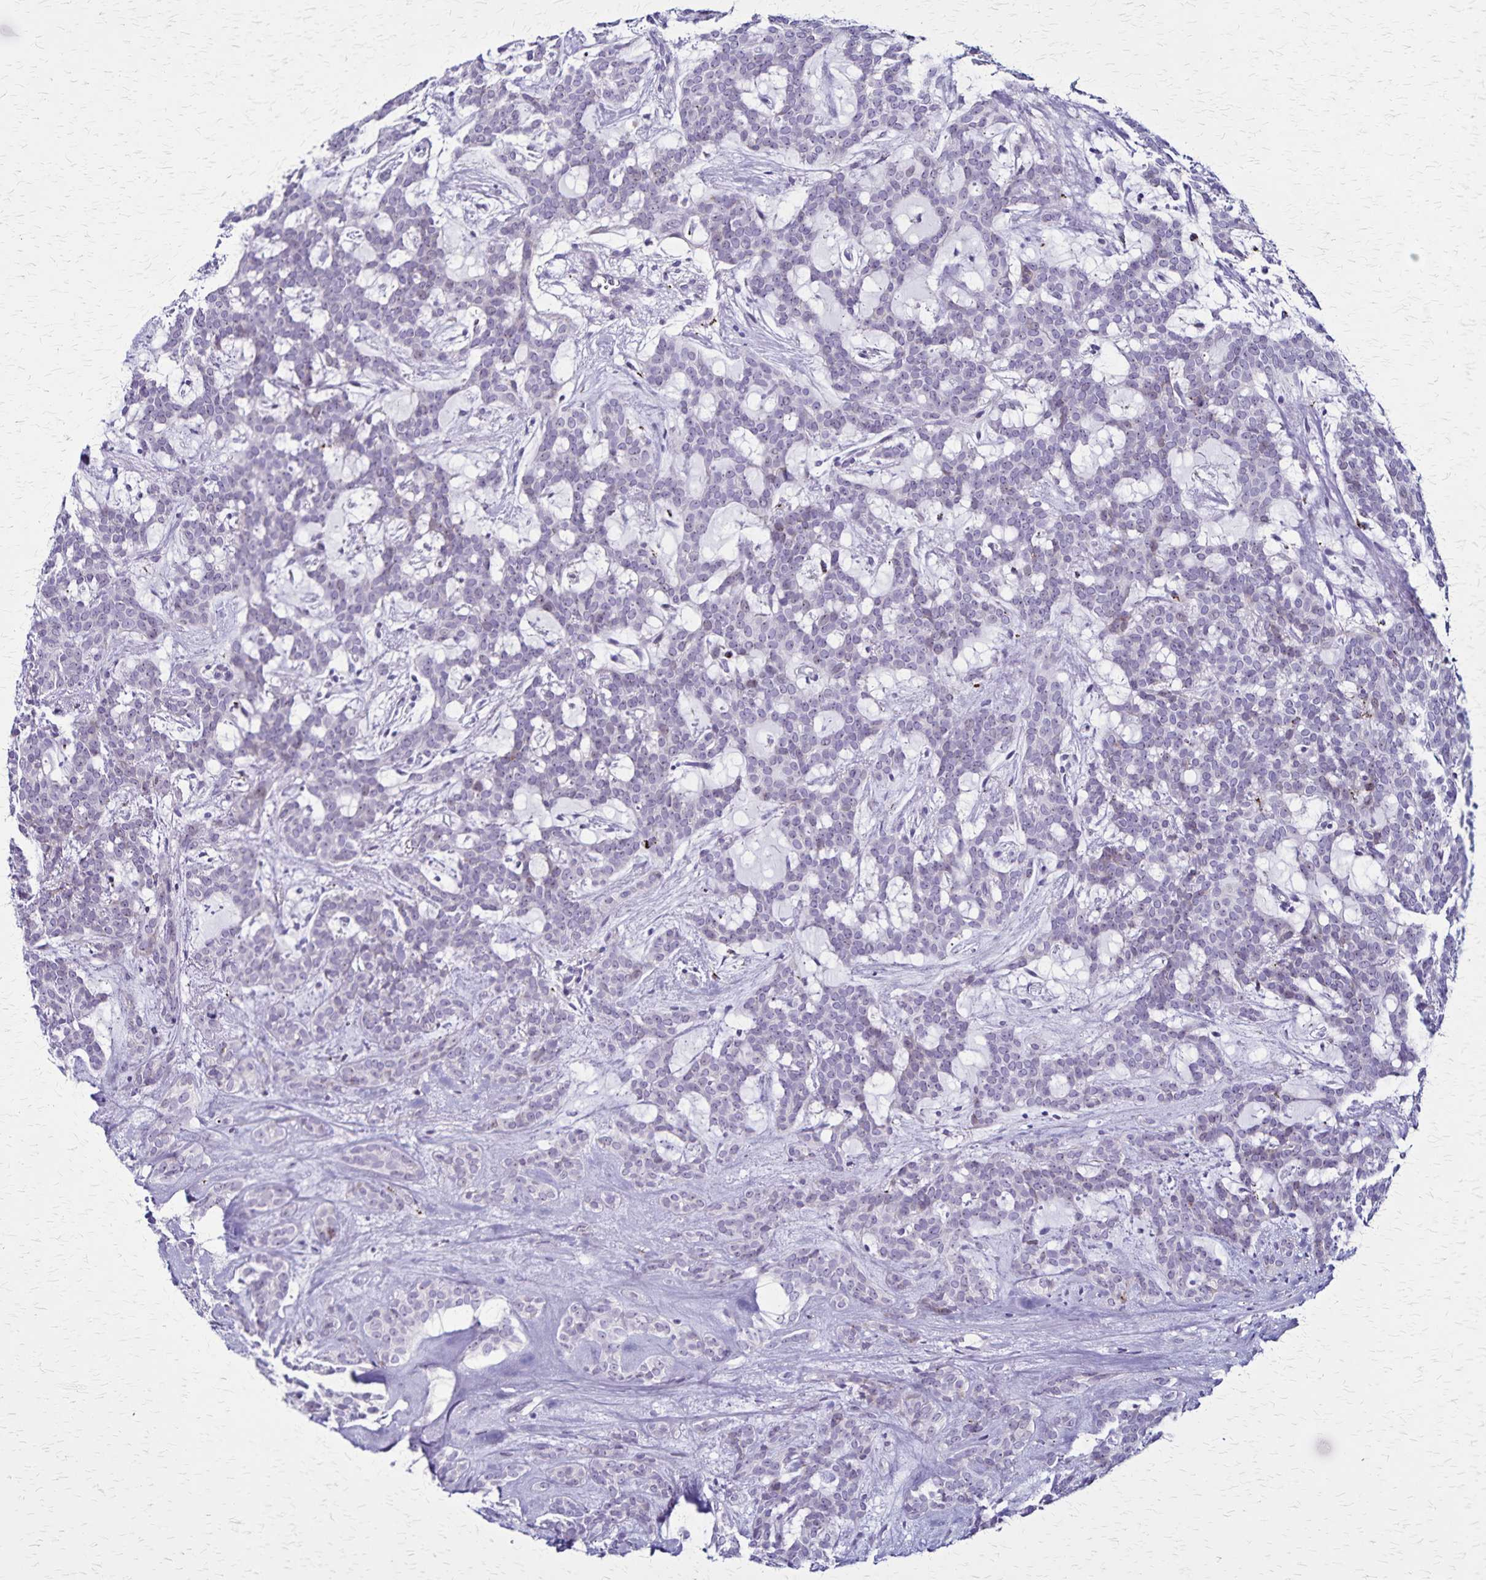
{"staining": {"intensity": "negative", "quantity": "none", "location": "none"}, "tissue": "head and neck cancer", "cell_type": "Tumor cells", "image_type": "cancer", "snomed": [{"axis": "morphology", "description": "Adenocarcinoma, NOS"}, {"axis": "topography", "description": "Head-Neck"}], "caption": "Immunohistochemistry (IHC) histopathology image of adenocarcinoma (head and neck) stained for a protein (brown), which displays no staining in tumor cells.", "gene": "OR51B5", "patient": {"sex": "female", "age": 57}}